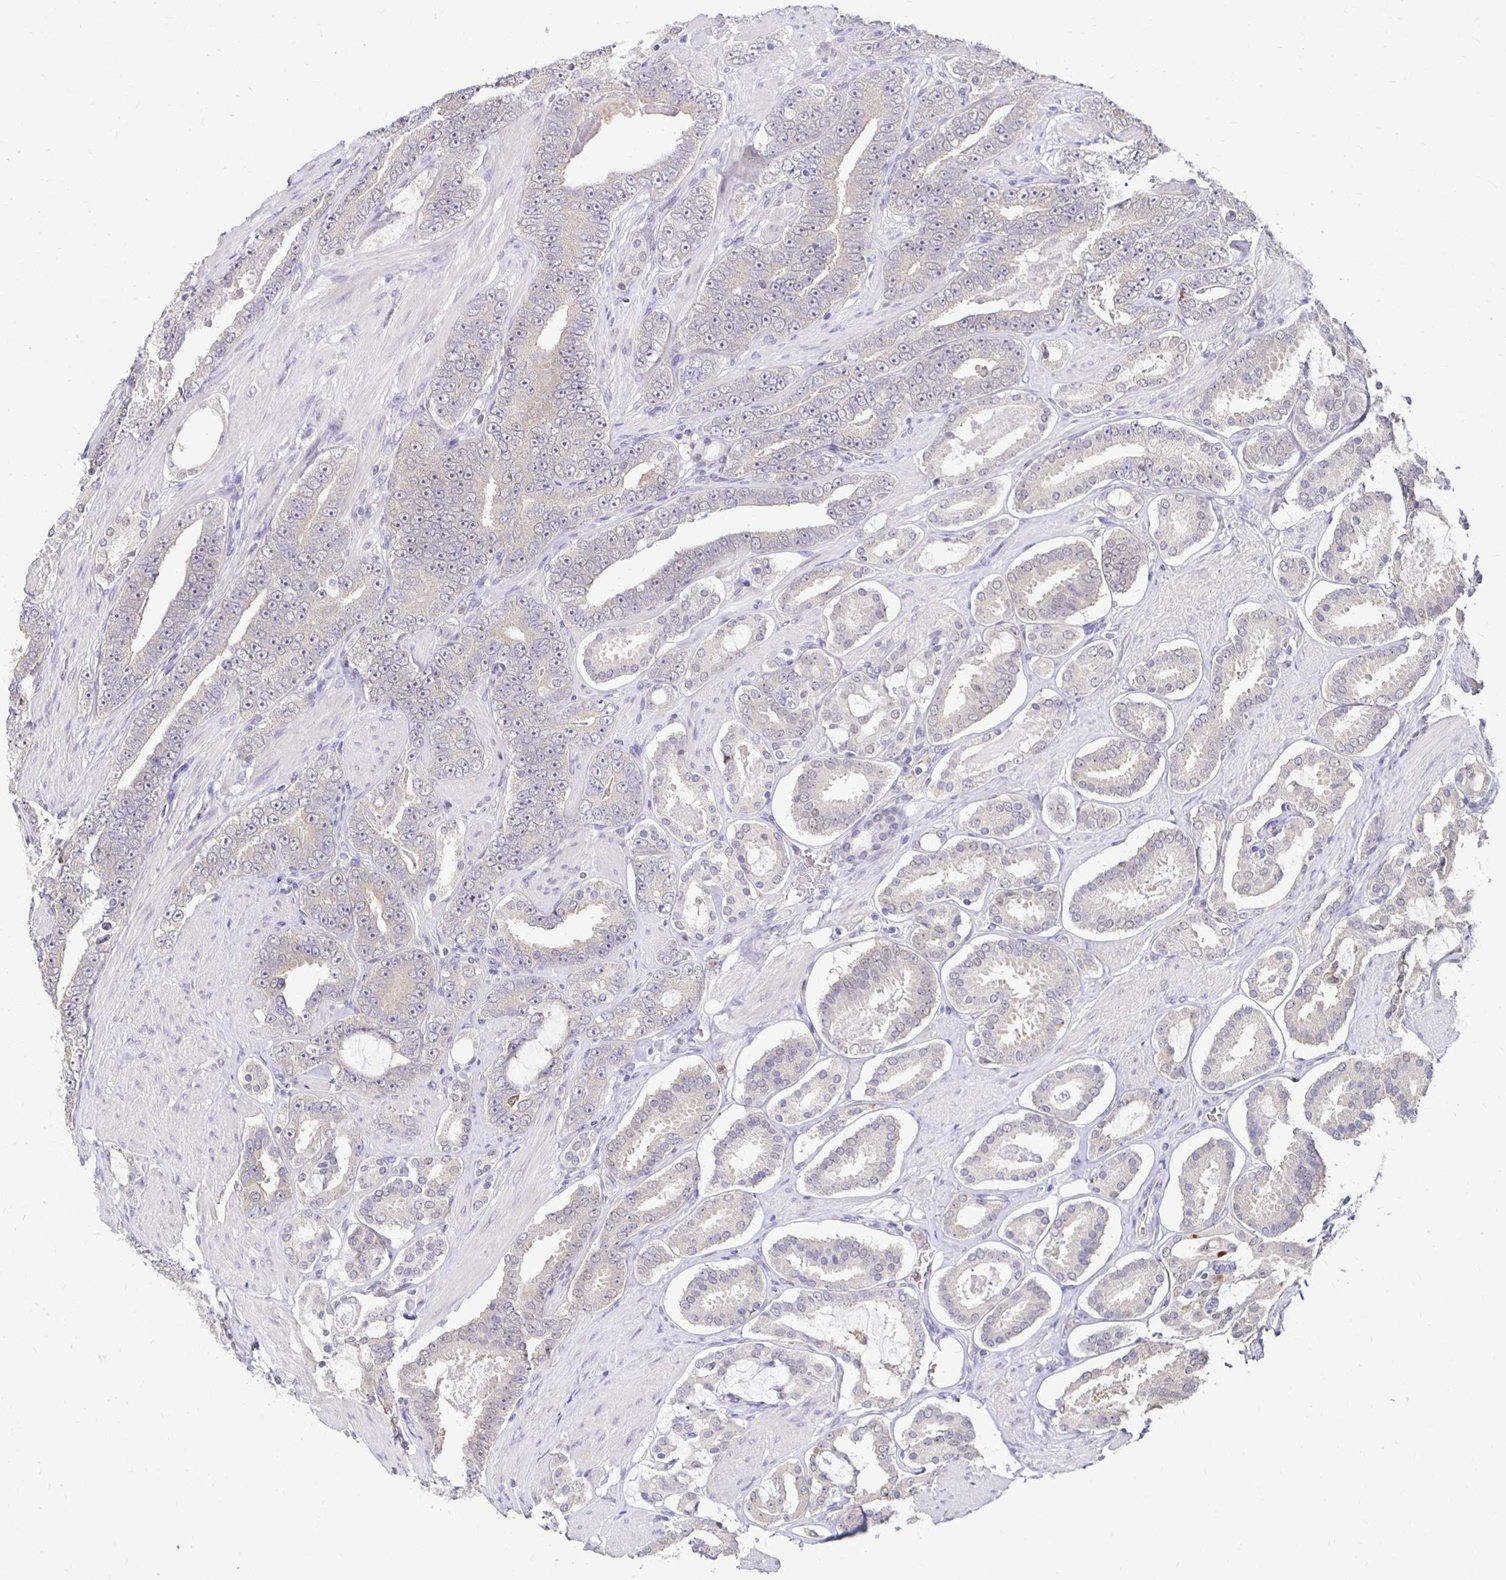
{"staining": {"intensity": "negative", "quantity": "none", "location": "none"}, "tissue": "prostate cancer", "cell_type": "Tumor cells", "image_type": "cancer", "snomed": [{"axis": "morphology", "description": "Adenocarcinoma, High grade"}, {"axis": "topography", "description": "Prostate"}], "caption": "Tumor cells are negative for brown protein staining in prostate cancer (adenocarcinoma (high-grade)).", "gene": "PADI2", "patient": {"sex": "male", "age": 63}}